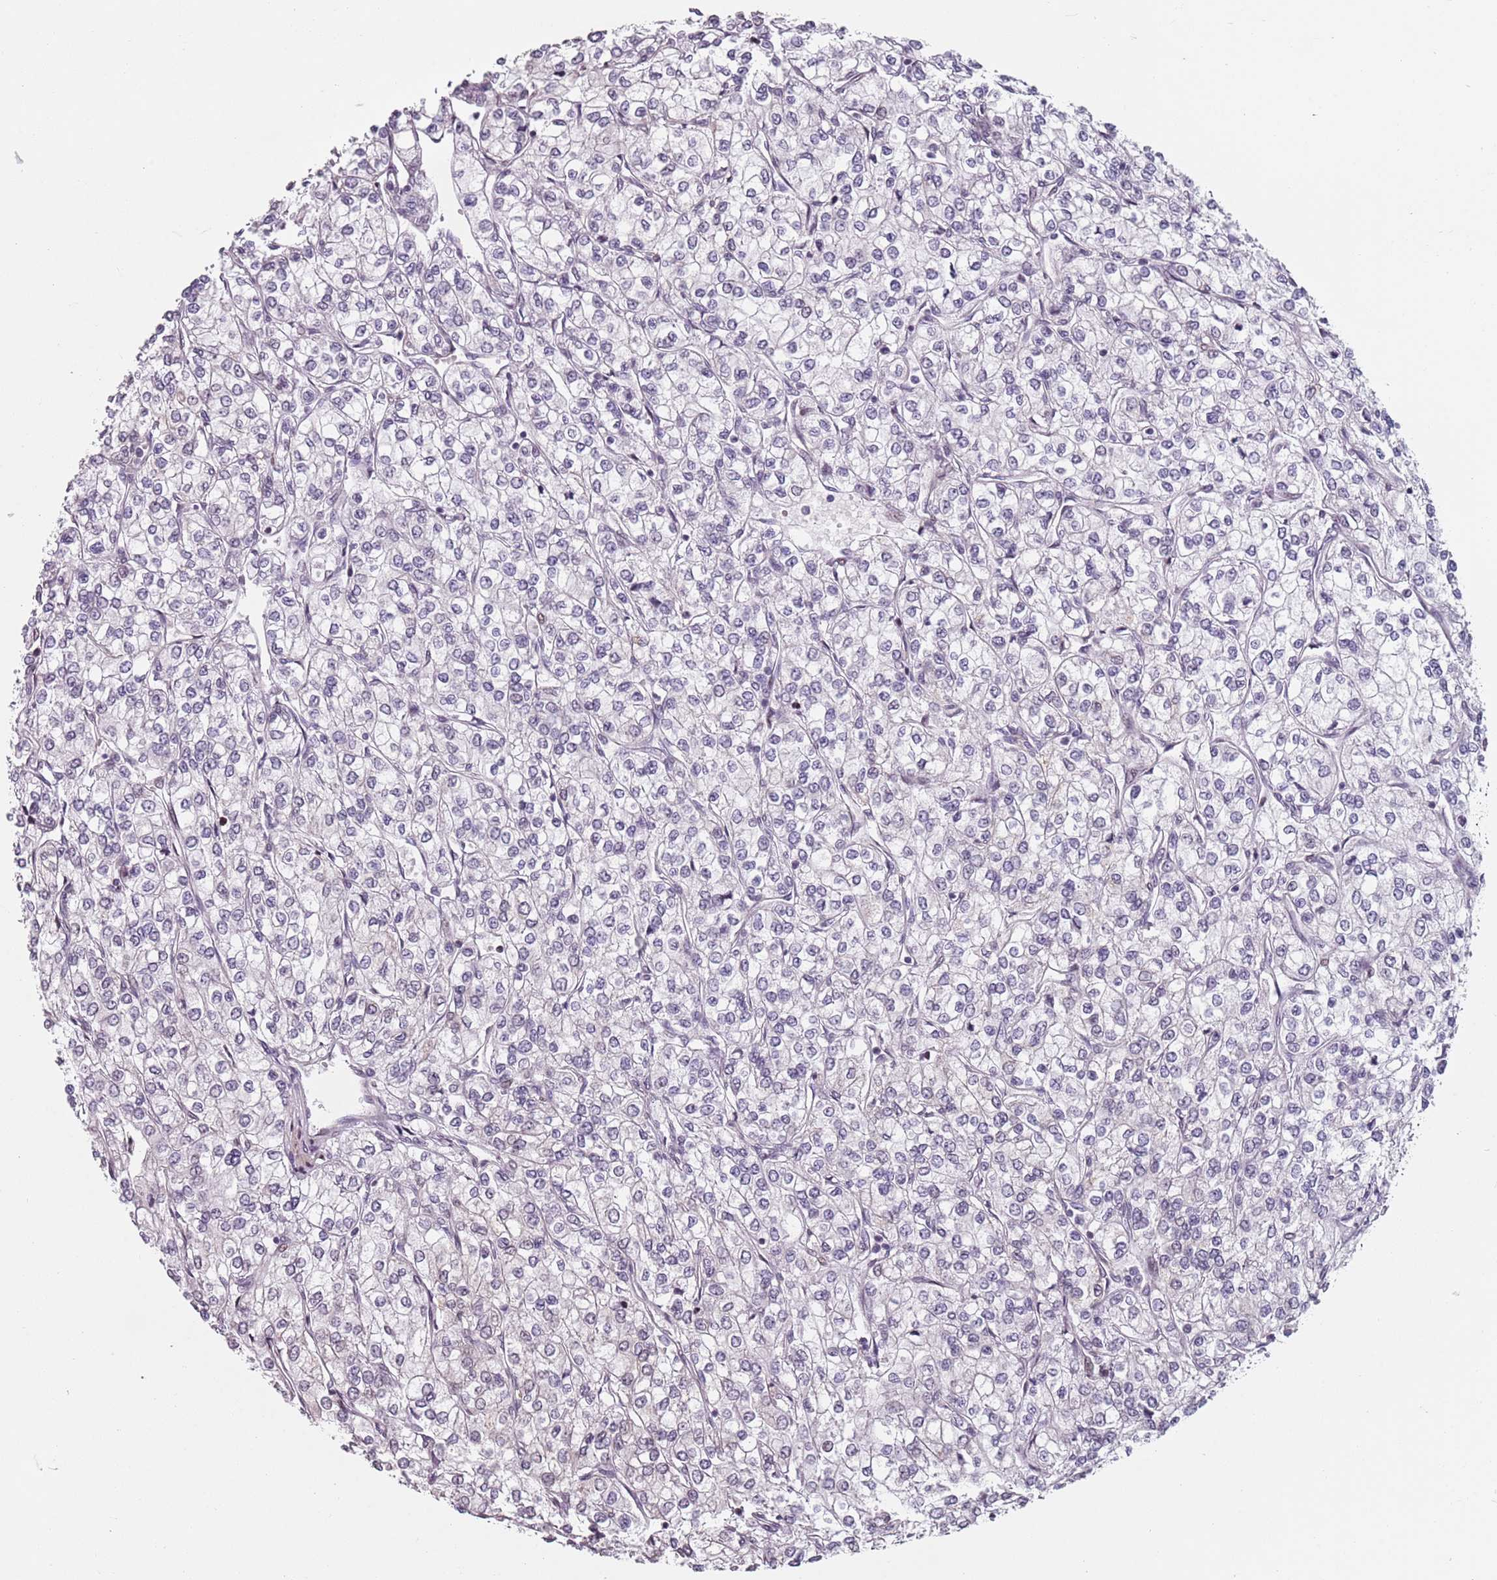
{"staining": {"intensity": "negative", "quantity": "none", "location": "none"}, "tissue": "renal cancer", "cell_type": "Tumor cells", "image_type": "cancer", "snomed": [{"axis": "morphology", "description": "Adenocarcinoma, NOS"}, {"axis": "topography", "description": "Kidney"}], "caption": "High magnification brightfield microscopy of renal adenocarcinoma stained with DAB (brown) and counterstained with hematoxylin (blue): tumor cells show no significant expression. (DAB (3,3'-diaminobenzidine) immunohistochemistry (IHC) with hematoxylin counter stain).", "gene": "TMC4", "patient": {"sex": "male", "age": 80}}